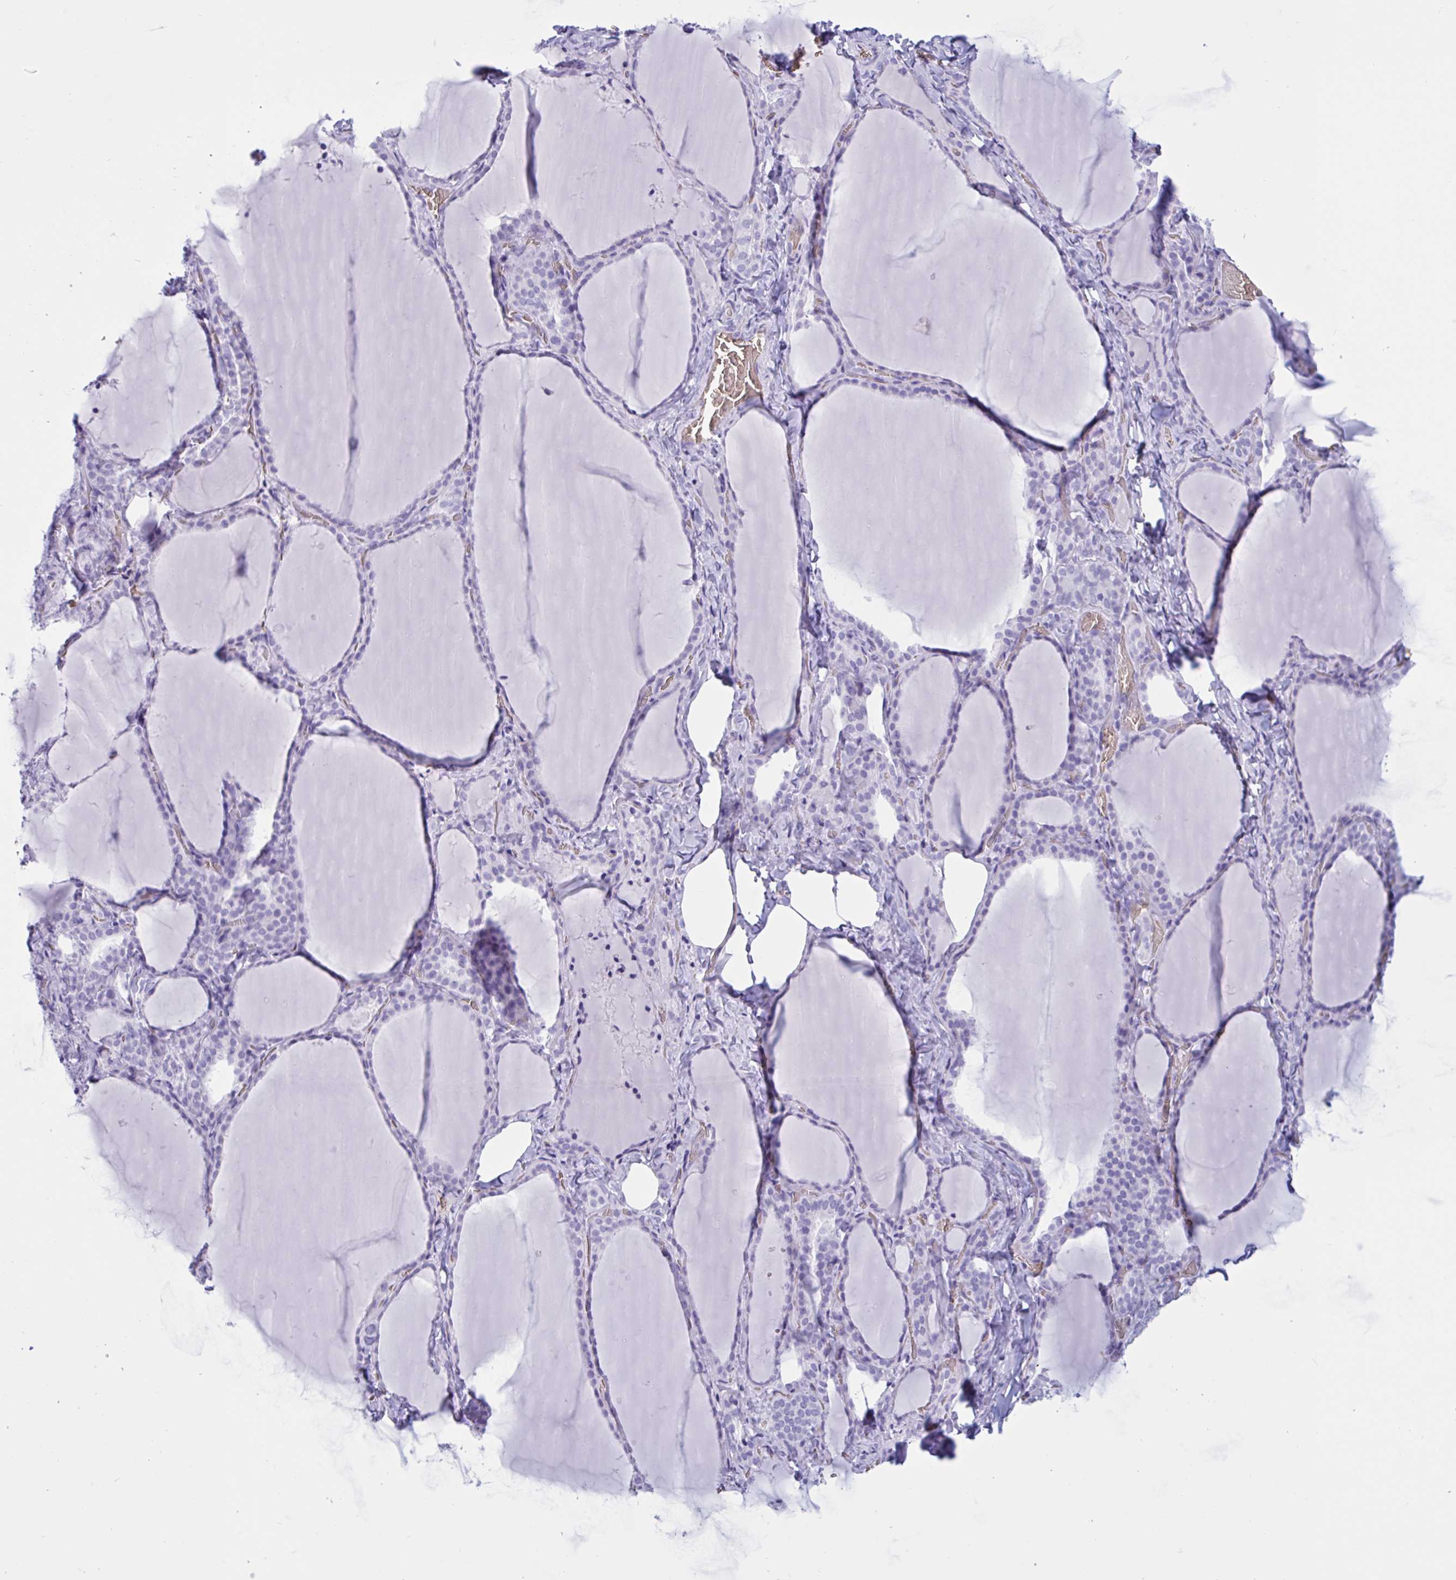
{"staining": {"intensity": "negative", "quantity": "none", "location": "none"}, "tissue": "thyroid gland", "cell_type": "Glandular cells", "image_type": "normal", "snomed": [{"axis": "morphology", "description": "Normal tissue, NOS"}, {"axis": "topography", "description": "Thyroid gland"}], "caption": "A high-resolution image shows immunohistochemistry staining of normal thyroid gland, which displays no significant positivity in glandular cells.", "gene": "SLC2A1", "patient": {"sex": "female", "age": 22}}